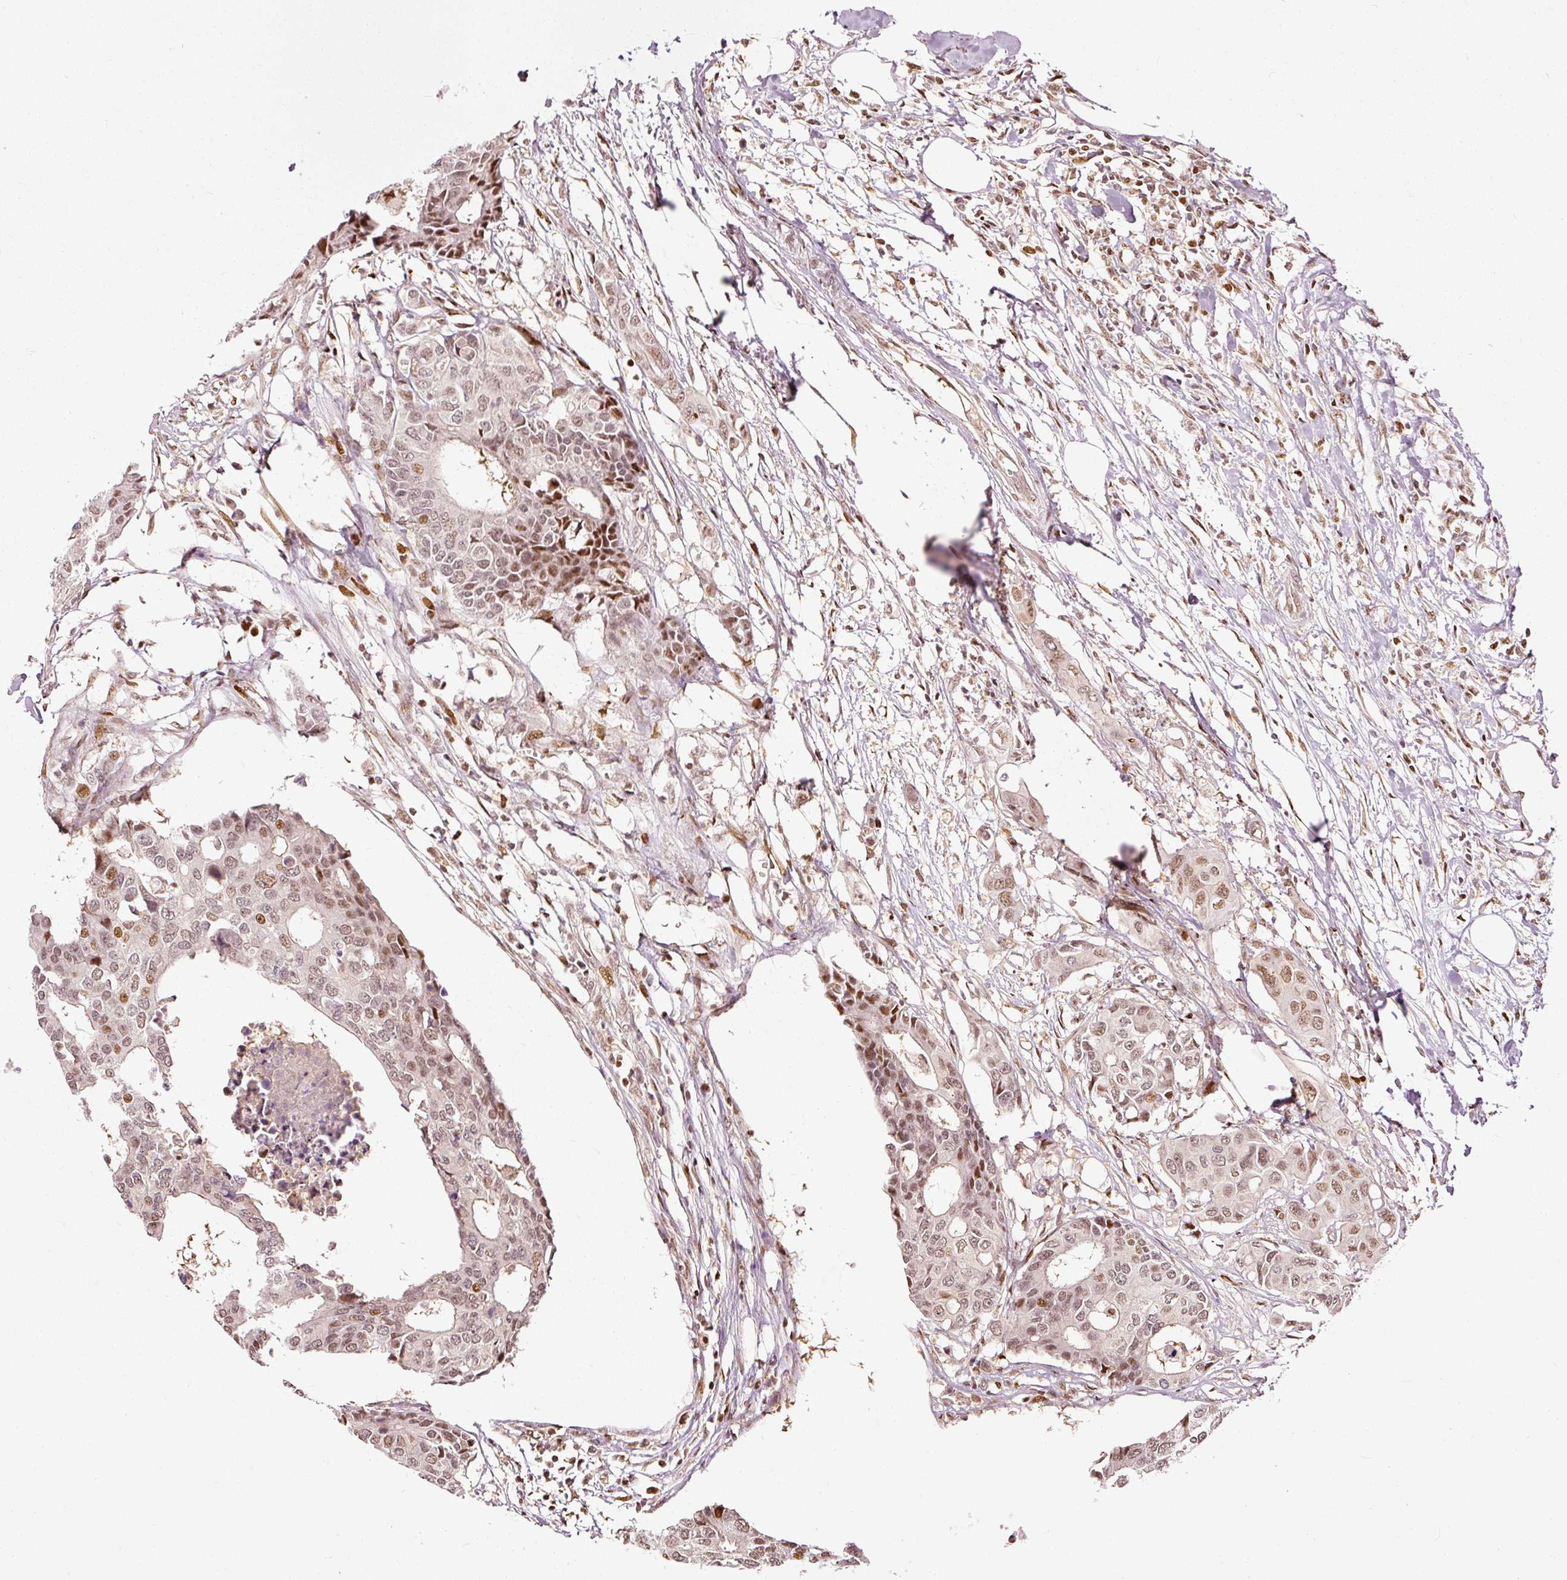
{"staining": {"intensity": "moderate", "quantity": "25%-75%", "location": "nuclear"}, "tissue": "colorectal cancer", "cell_type": "Tumor cells", "image_type": "cancer", "snomed": [{"axis": "morphology", "description": "Adenocarcinoma, NOS"}, {"axis": "topography", "description": "Colon"}], "caption": "IHC staining of colorectal adenocarcinoma, which exhibits medium levels of moderate nuclear staining in about 25%-75% of tumor cells indicating moderate nuclear protein expression. The staining was performed using DAB (3,3'-diaminobenzidine) (brown) for protein detection and nuclei were counterstained in hematoxylin (blue).", "gene": "ZNF778", "patient": {"sex": "male", "age": 77}}